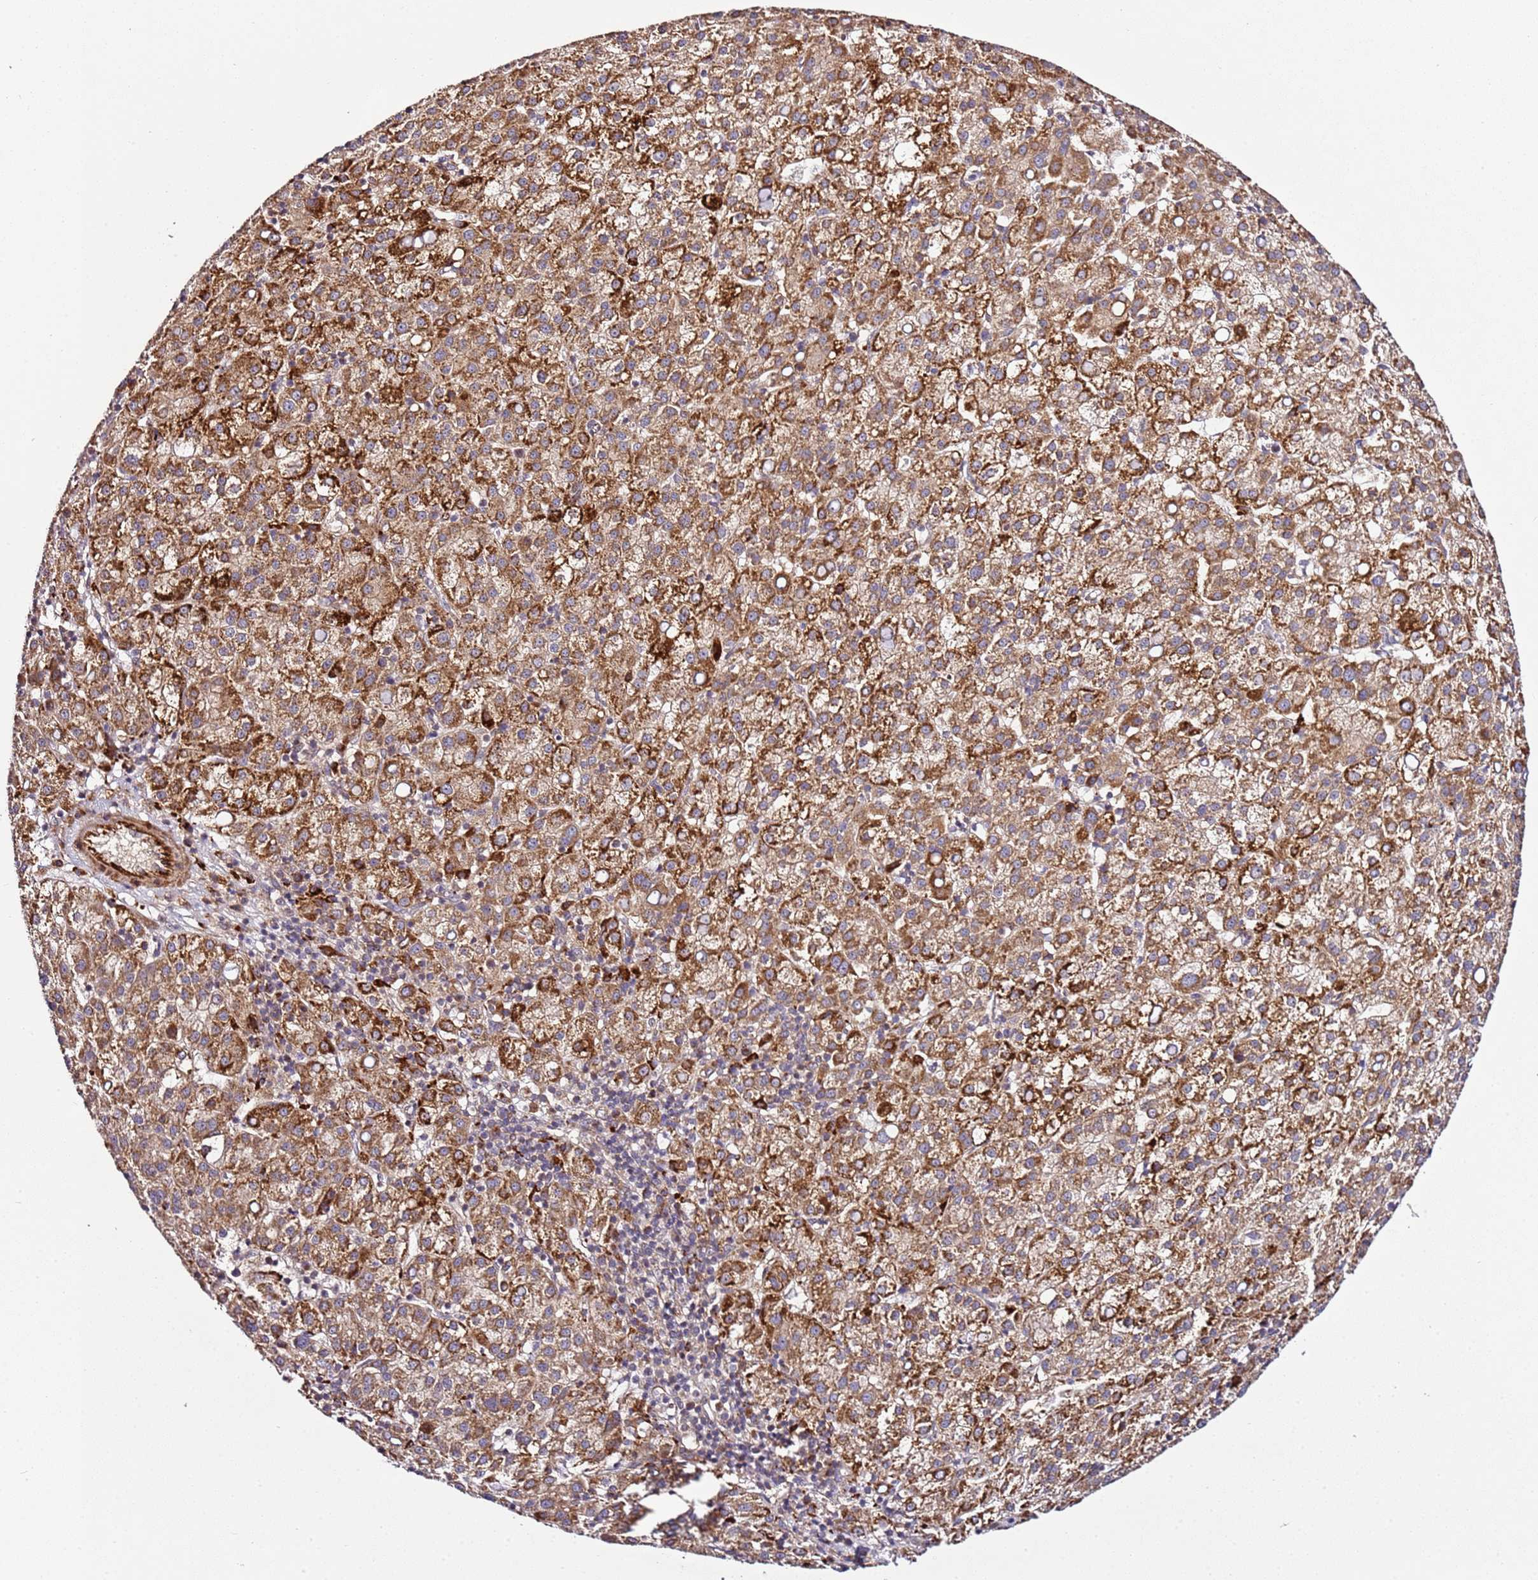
{"staining": {"intensity": "moderate", "quantity": ">75%", "location": "cytoplasmic/membranous"}, "tissue": "liver cancer", "cell_type": "Tumor cells", "image_type": "cancer", "snomed": [{"axis": "morphology", "description": "Carcinoma, Hepatocellular, NOS"}, {"axis": "topography", "description": "Liver"}], "caption": "Immunohistochemistry (IHC) staining of liver cancer (hepatocellular carcinoma), which shows medium levels of moderate cytoplasmic/membranous expression in approximately >75% of tumor cells indicating moderate cytoplasmic/membranous protein expression. The staining was performed using DAB (brown) for protein detection and nuclei were counterstained in hematoxylin (blue).", "gene": "PVRIG", "patient": {"sex": "female", "age": 58}}